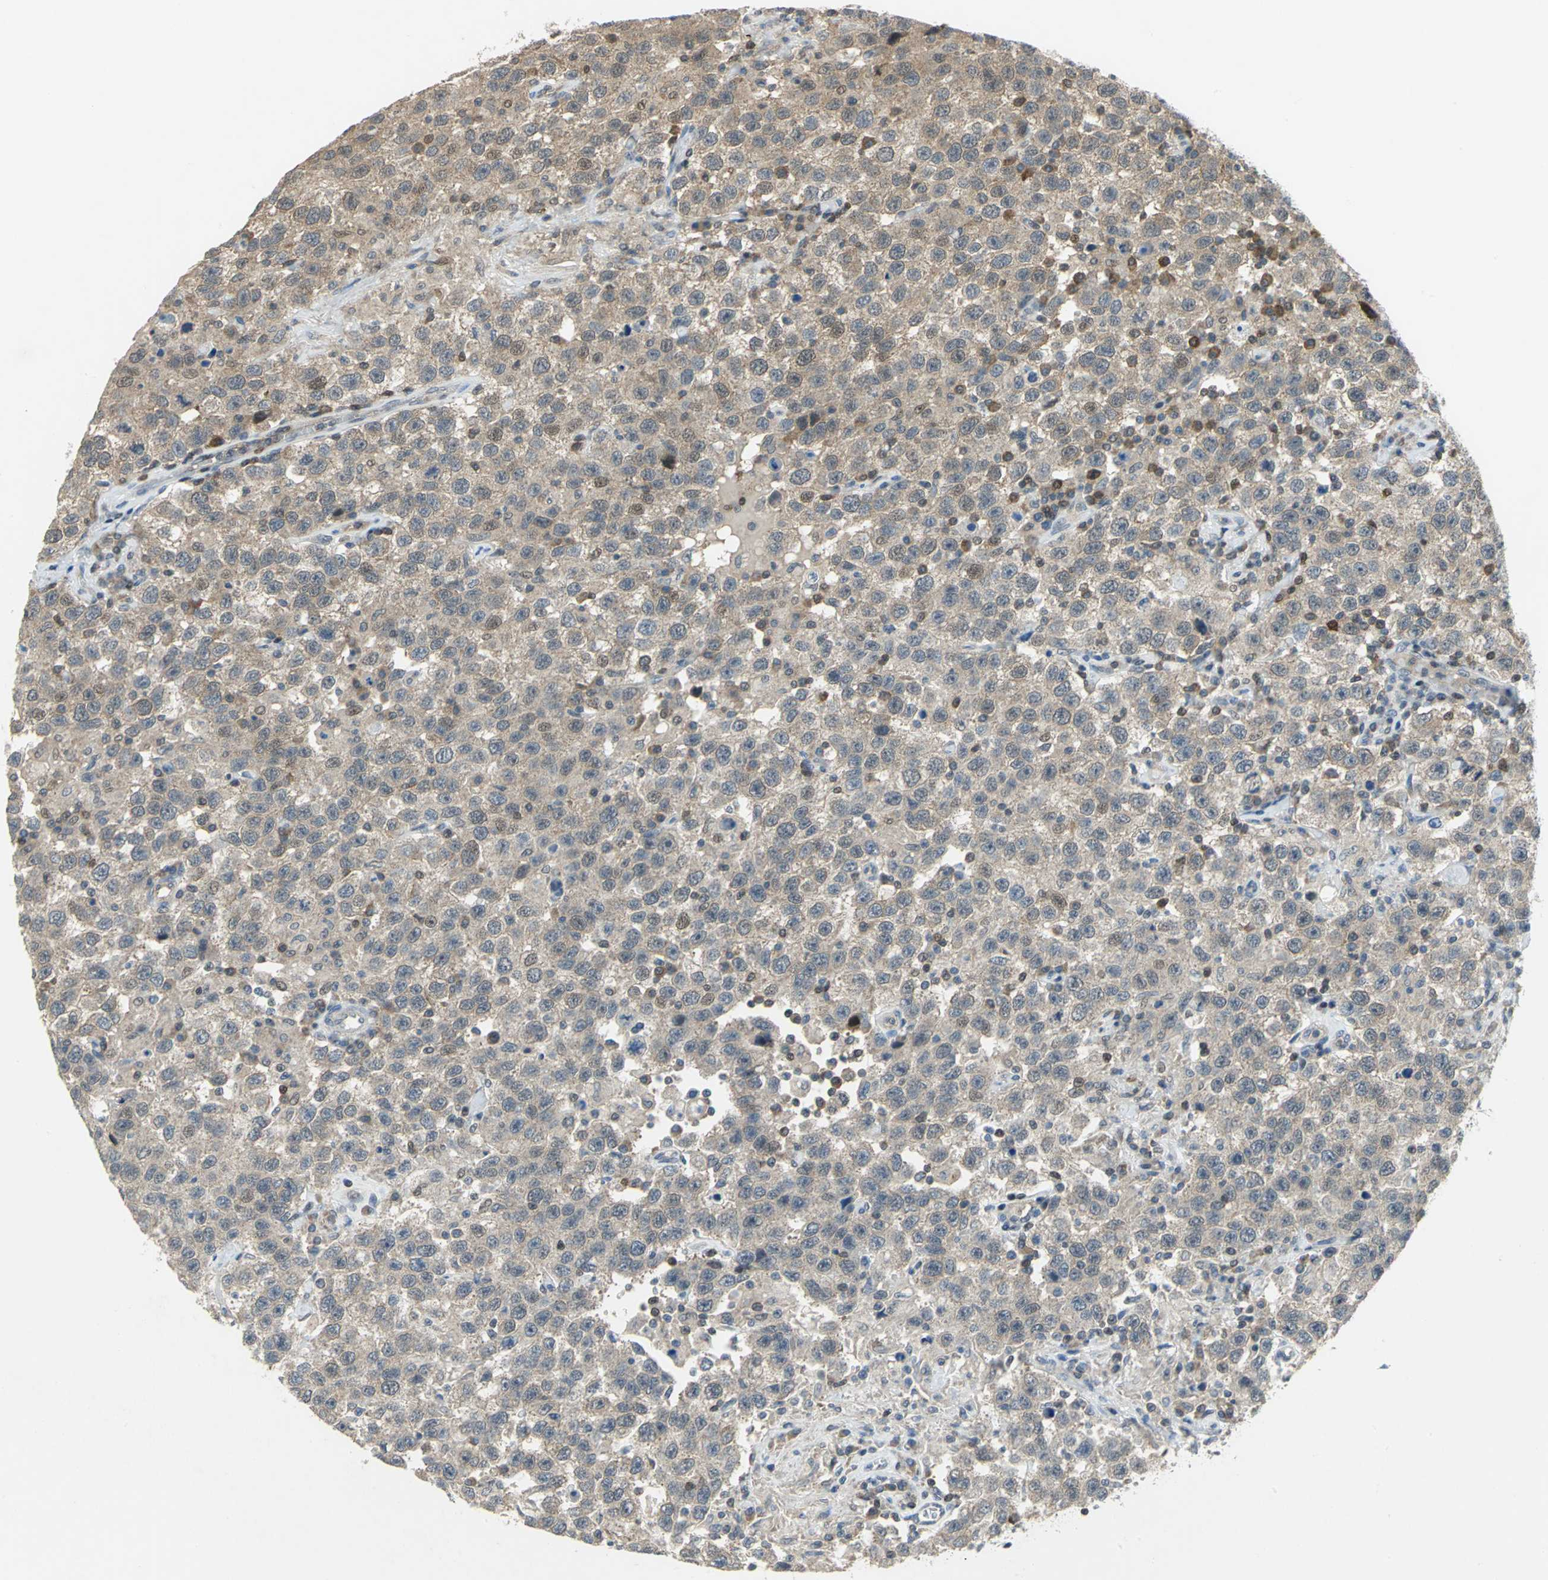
{"staining": {"intensity": "moderate", "quantity": "25%-75%", "location": "cytoplasmic/membranous,nuclear"}, "tissue": "testis cancer", "cell_type": "Tumor cells", "image_type": "cancer", "snomed": [{"axis": "morphology", "description": "Seminoma, NOS"}, {"axis": "topography", "description": "Testis"}], "caption": "Protein expression analysis of testis seminoma shows moderate cytoplasmic/membranous and nuclear staining in about 25%-75% of tumor cells. The staining was performed using DAB to visualize the protein expression in brown, while the nuclei were stained in blue with hematoxylin (Magnification: 20x).", "gene": "PPIA", "patient": {"sex": "male", "age": 41}}